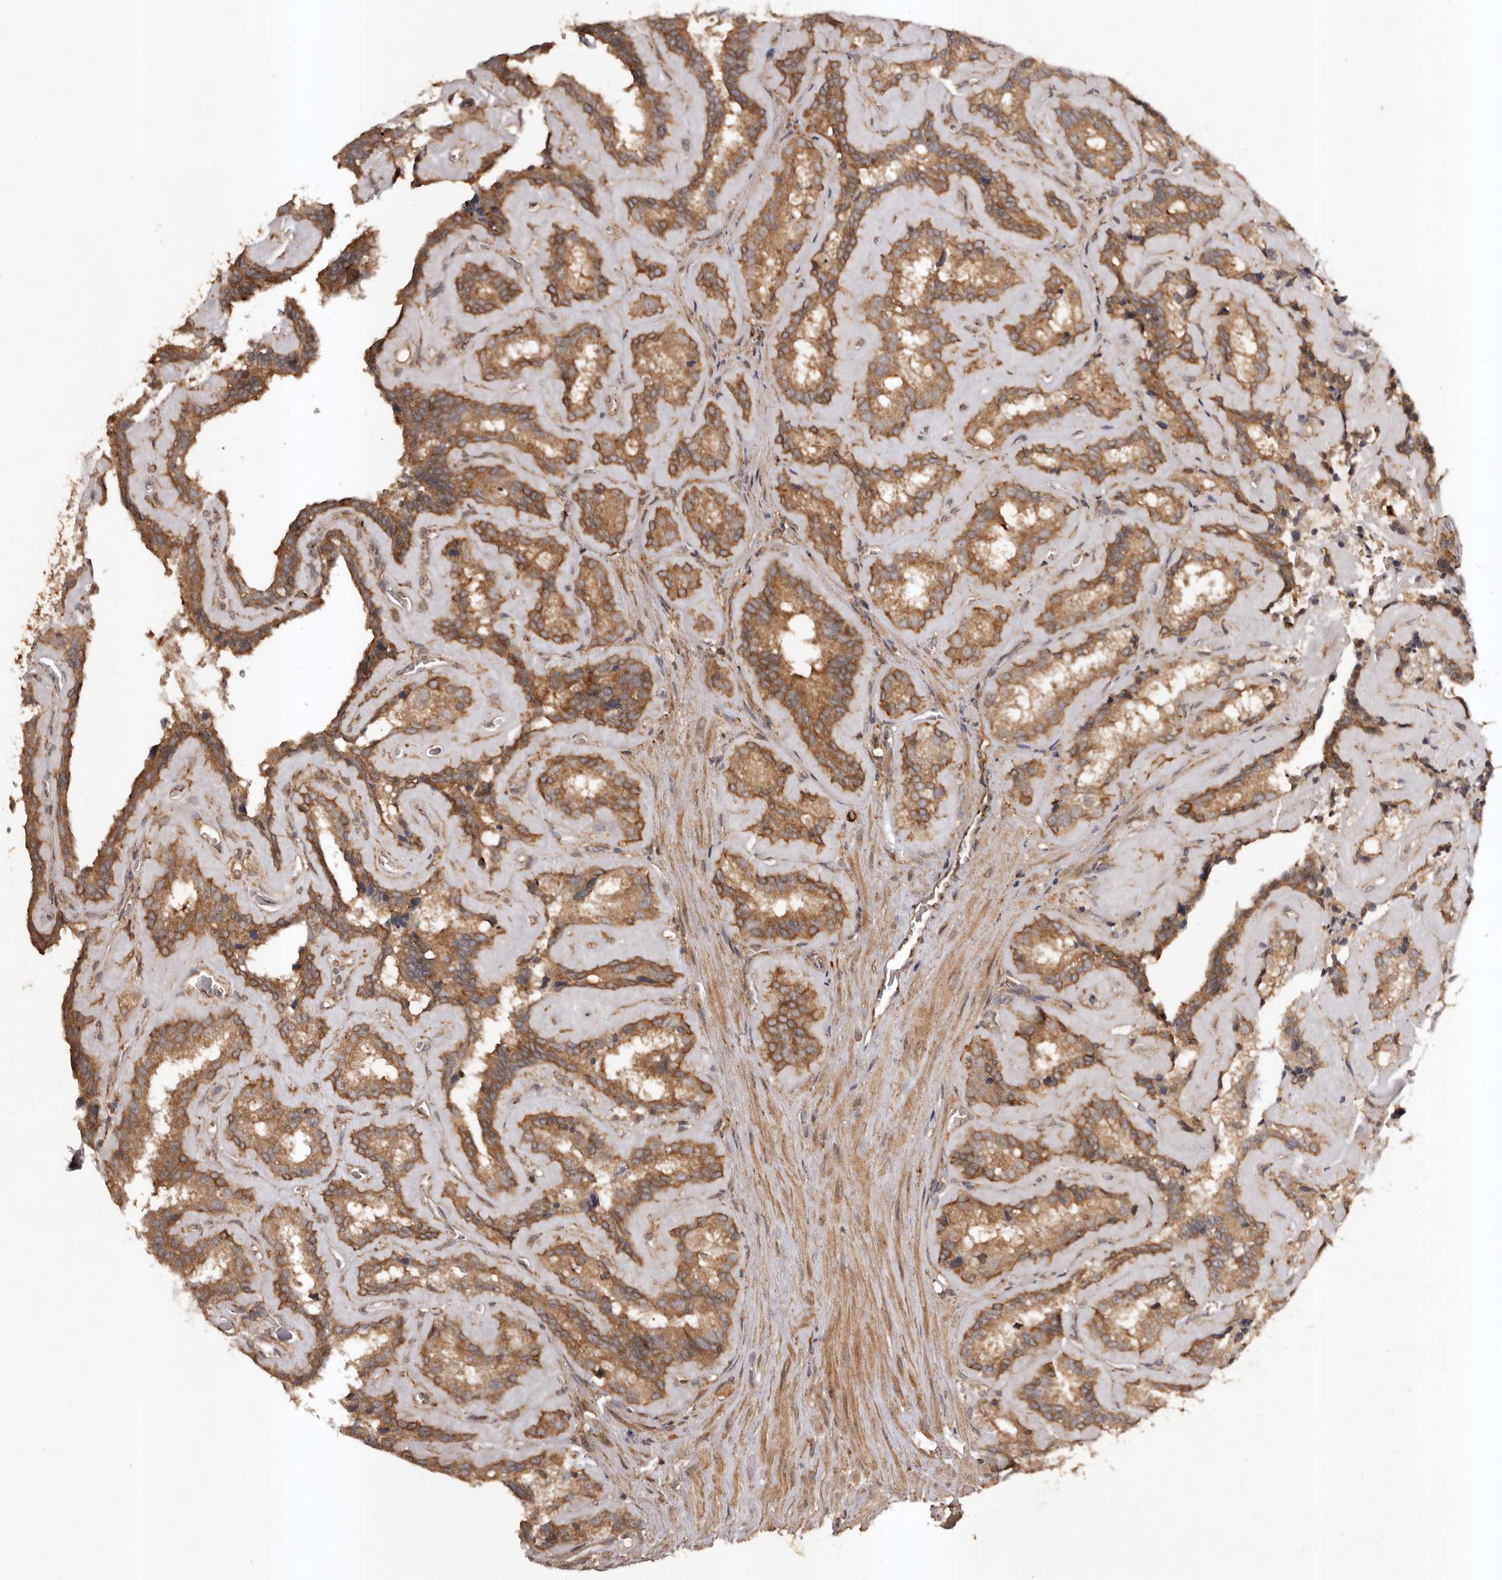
{"staining": {"intensity": "moderate", "quantity": ">75%", "location": "cytoplasmic/membranous"}, "tissue": "seminal vesicle", "cell_type": "Glandular cells", "image_type": "normal", "snomed": [{"axis": "morphology", "description": "Normal tissue, NOS"}, {"axis": "topography", "description": "Prostate"}, {"axis": "topography", "description": "Seminal veicle"}], "caption": "Moderate cytoplasmic/membranous expression is present in about >75% of glandular cells in unremarkable seminal vesicle.", "gene": "SLC22A3", "patient": {"sex": "male", "age": 59}}